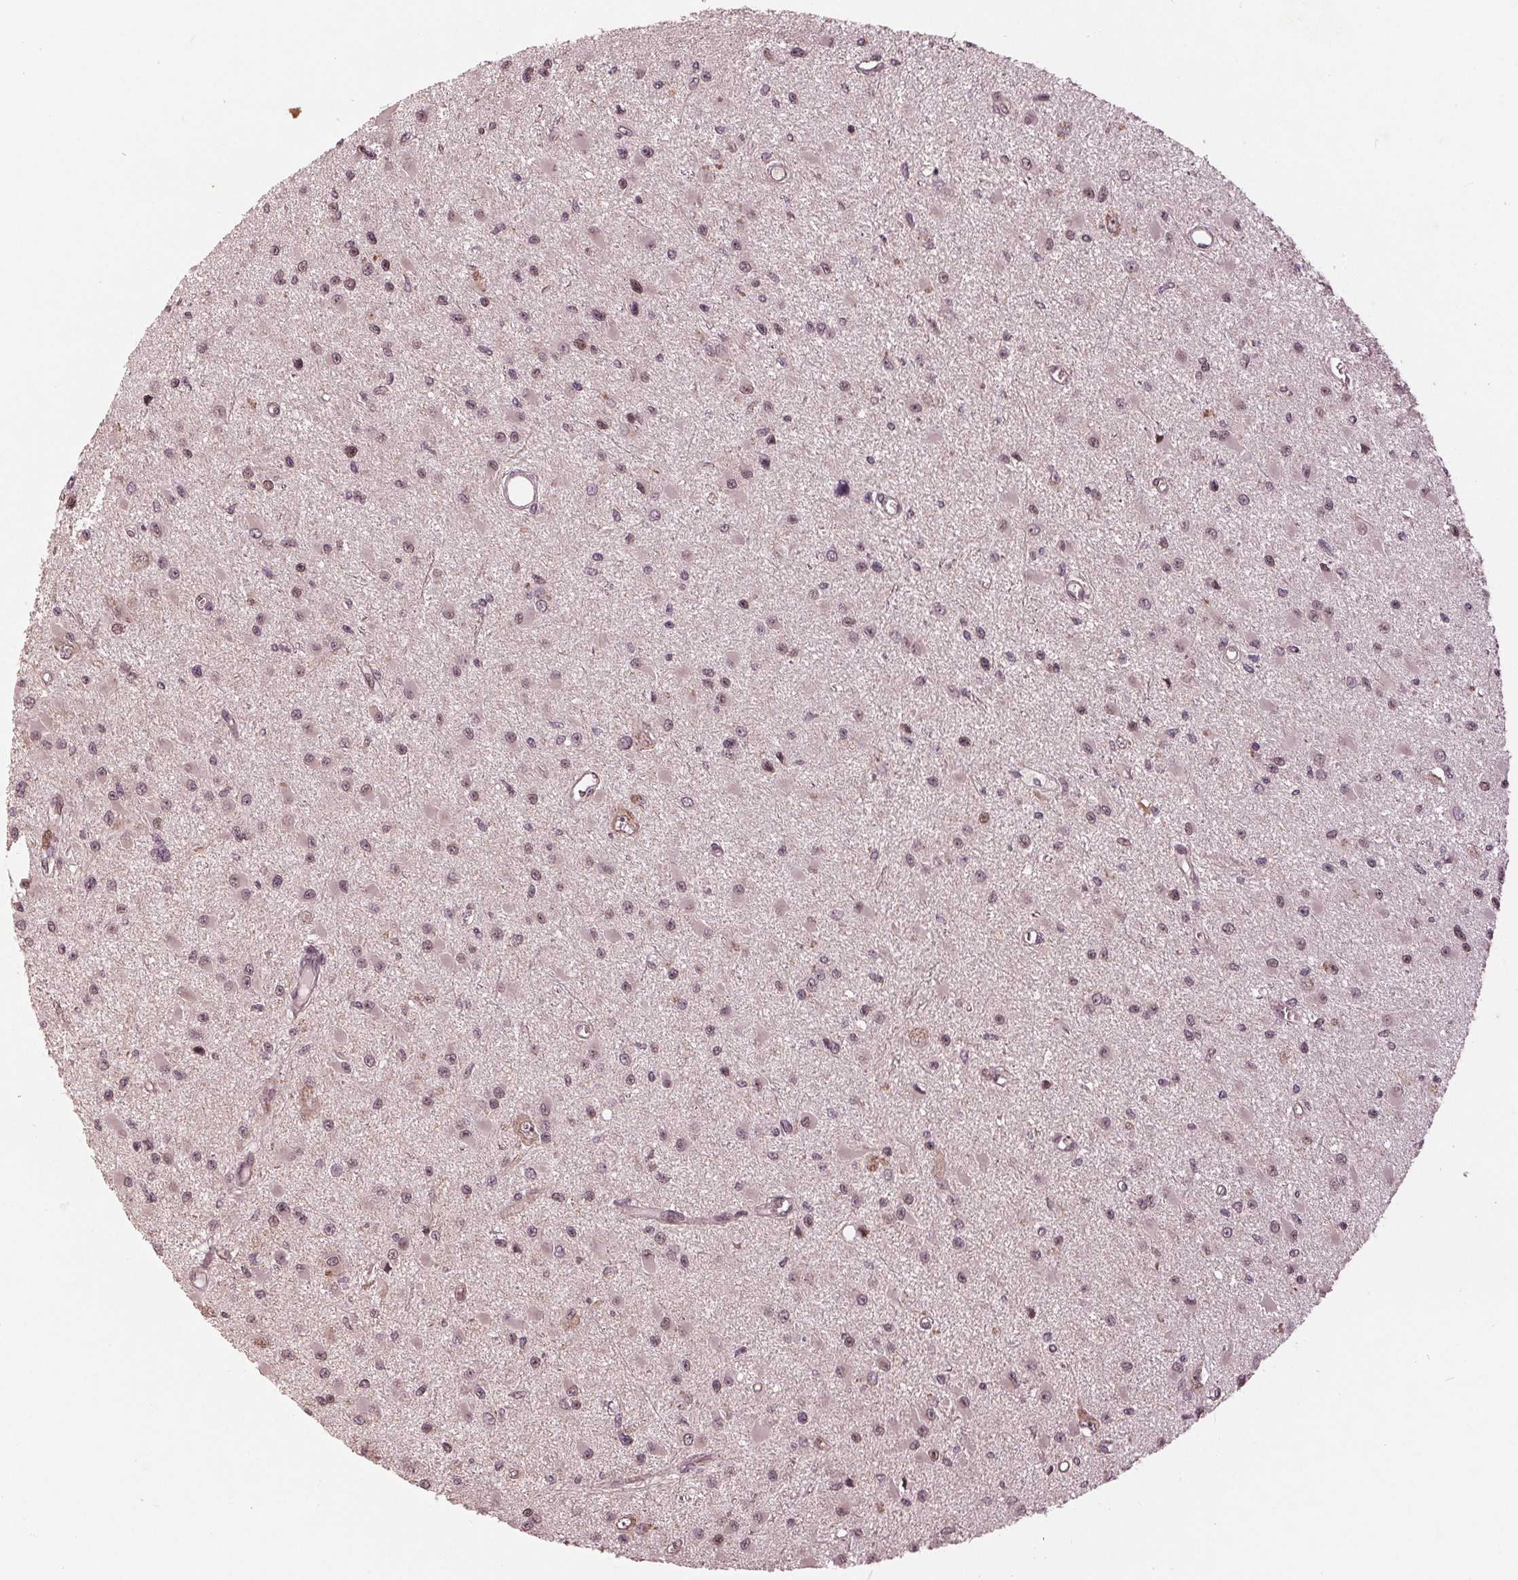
{"staining": {"intensity": "weak", "quantity": "<25%", "location": "nuclear"}, "tissue": "glioma", "cell_type": "Tumor cells", "image_type": "cancer", "snomed": [{"axis": "morphology", "description": "Glioma, malignant, High grade"}, {"axis": "topography", "description": "Brain"}], "caption": "A histopathology image of malignant glioma (high-grade) stained for a protein shows no brown staining in tumor cells.", "gene": "ZNF471", "patient": {"sex": "male", "age": 54}}